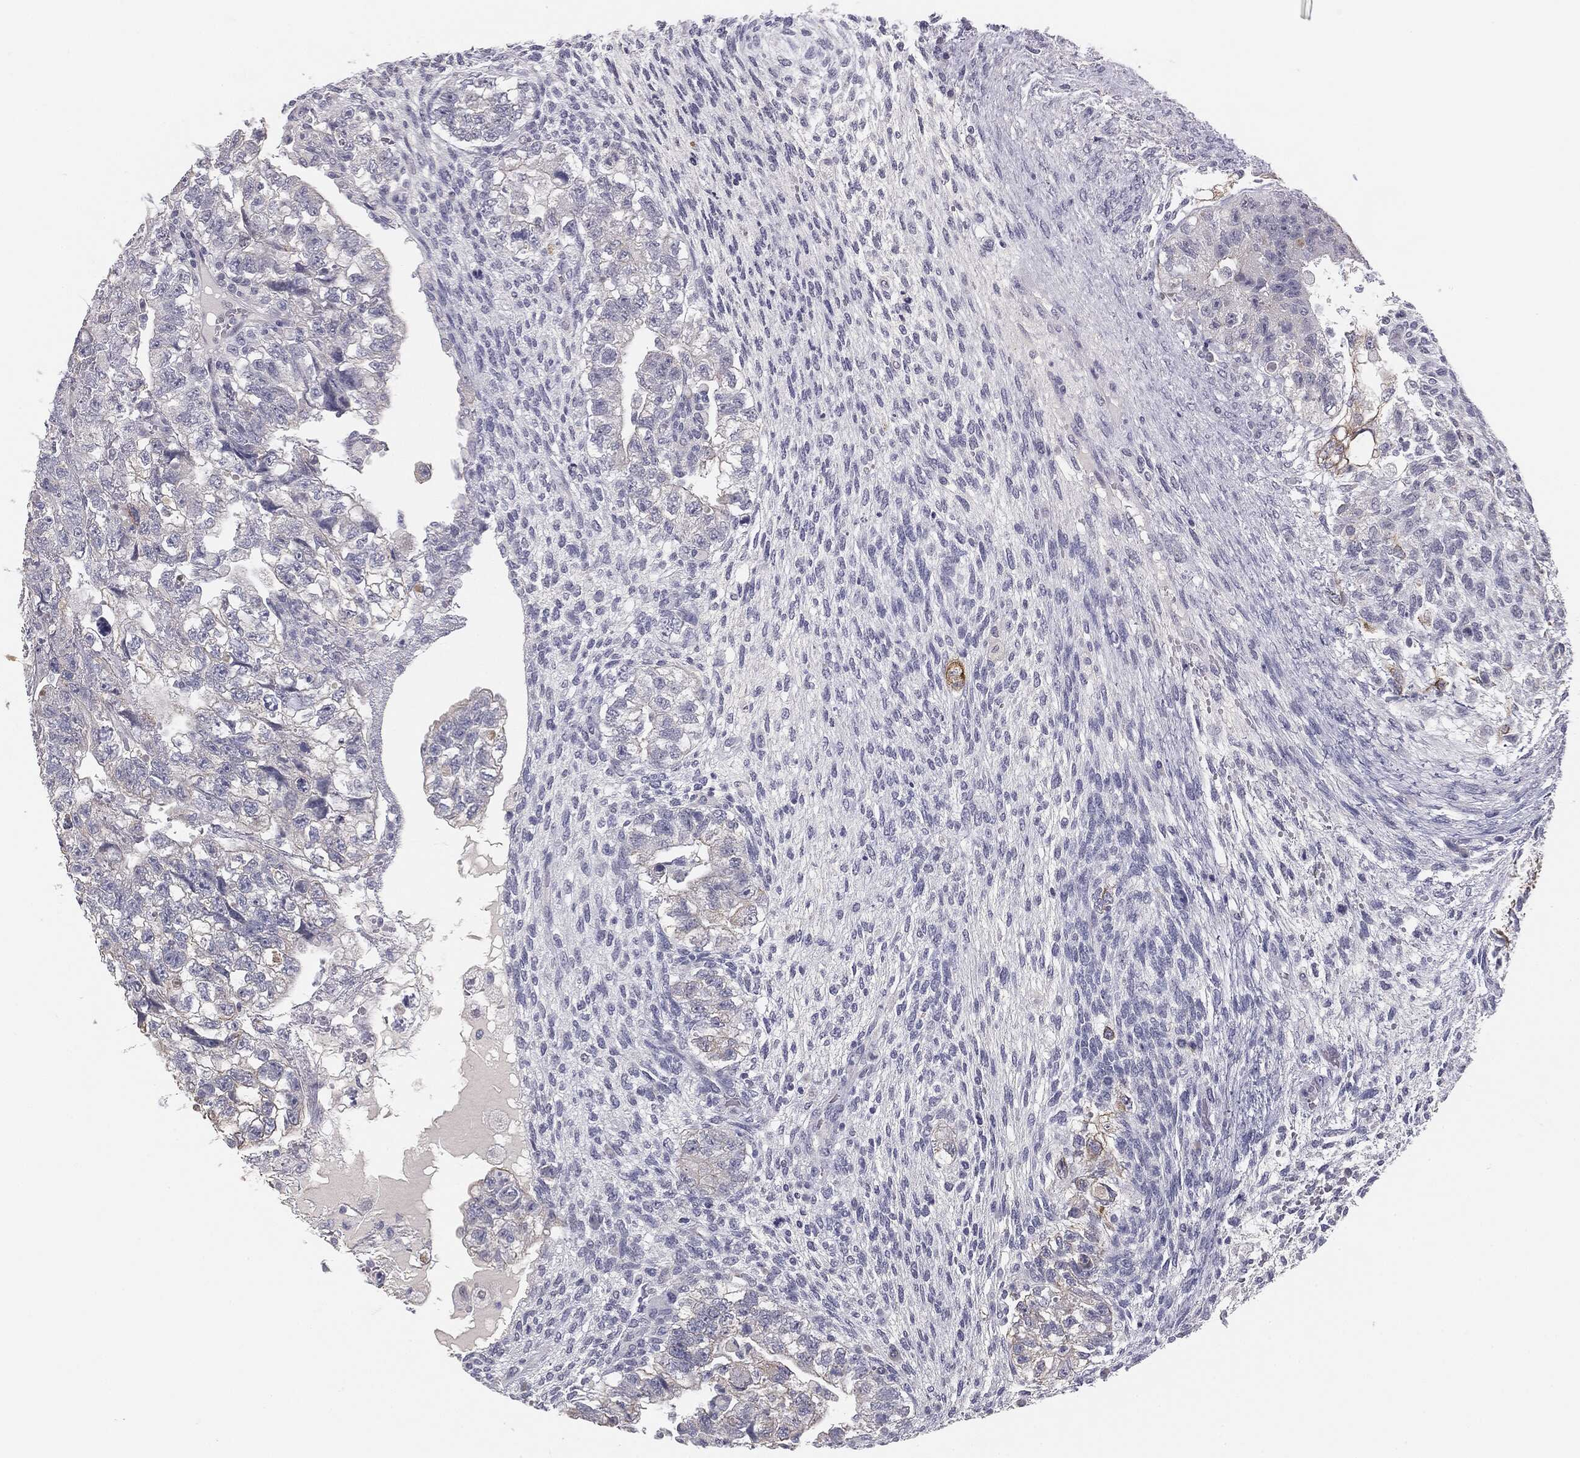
{"staining": {"intensity": "negative", "quantity": "none", "location": "none"}, "tissue": "testis cancer", "cell_type": "Tumor cells", "image_type": "cancer", "snomed": [{"axis": "morphology", "description": "Normal tissue, NOS"}, {"axis": "morphology", "description": "Carcinoma, Embryonal, NOS"}, {"axis": "topography", "description": "Testis"}], "caption": "Human testis cancer (embryonal carcinoma) stained for a protein using immunohistochemistry shows no positivity in tumor cells.", "gene": "MUC1", "patient": {"sex": "male", "age": 36}}